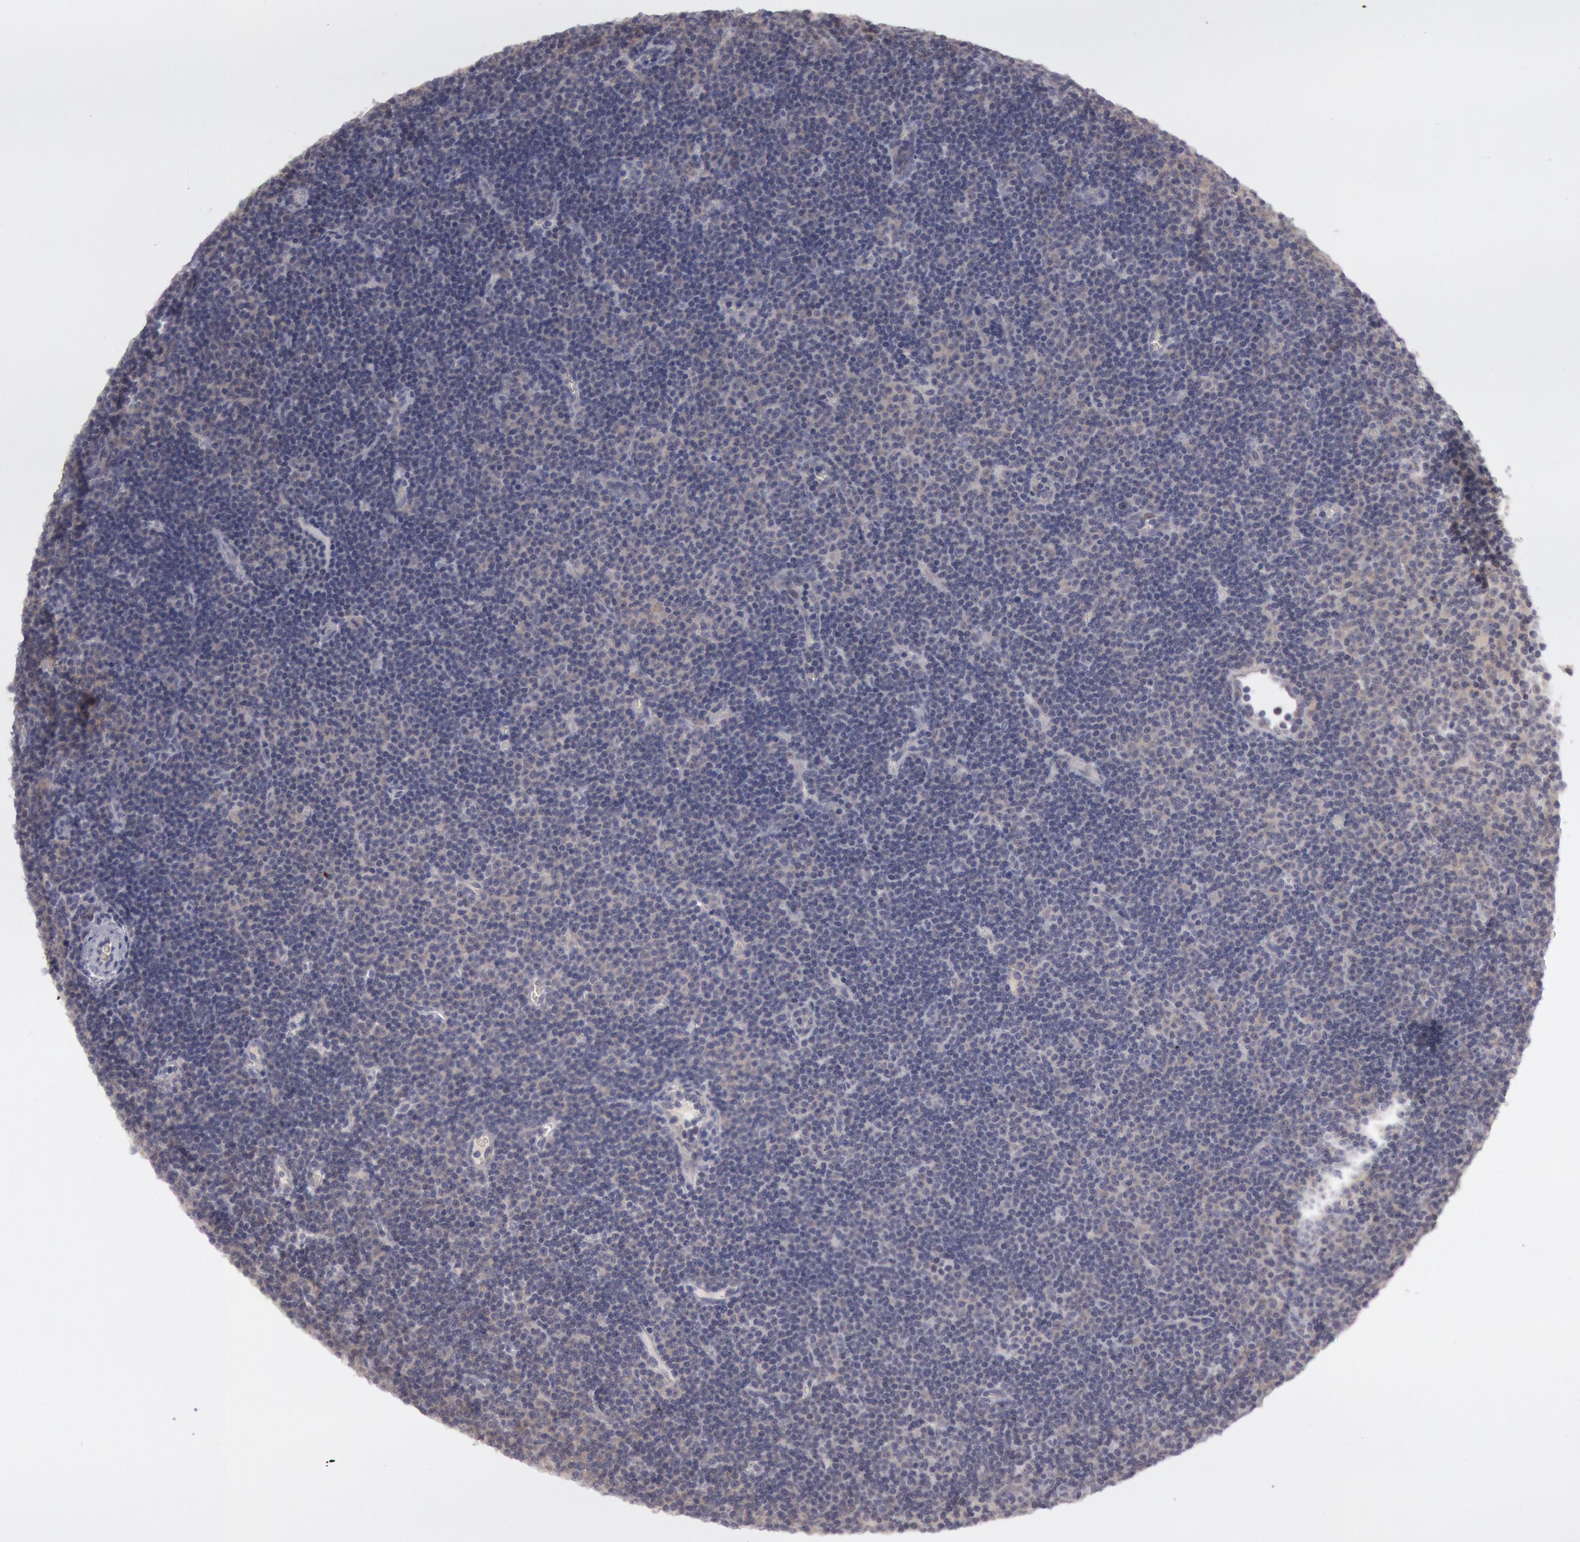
{"staining": {"intensity": "negative", "quantity": "none", "location": "none"}, "tissue": "lymphoma", "cell_type": "Tumor cells", "image_type": "cancer", "snomed": [{"axis": "morphology", "description": "Malignant lymphoma, non-Hodgkin's type, Low grade"}, {"axis": "topography", "description": "Lymph node"}], "caption": "Human lymphoma stained for a protein using immunohistochemistry (IHC) reveals no positivity in tumor cells.", "gene": "JOSD1", "patient": {"sex": "male", "age": 57}}